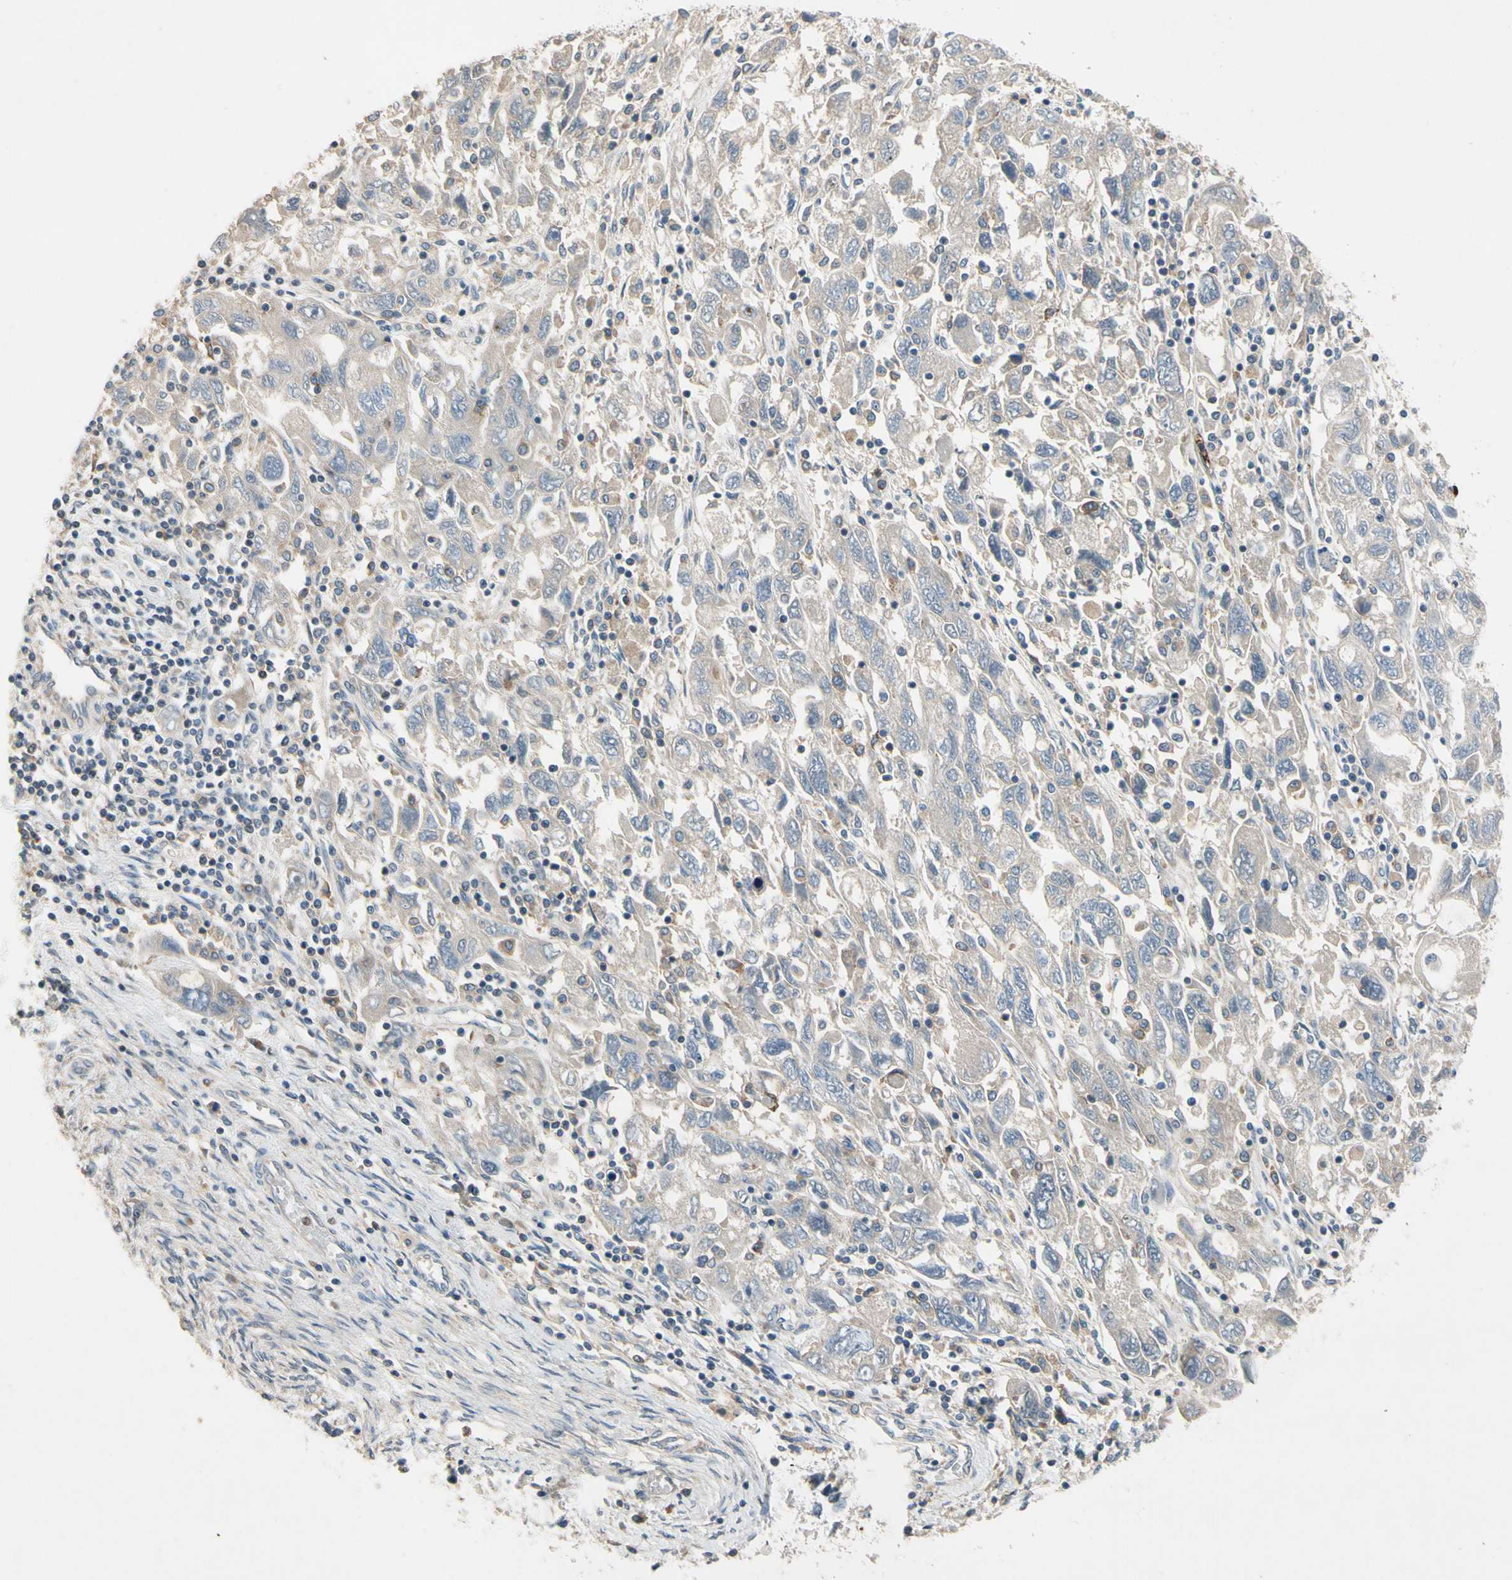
{"staining": {"intensity": "negative", "quantity": "none", "location": "none"}, "tissue": "ovarian cancer", "cell_type": "Tumor cells", "image_type": "cancer", "snomed": [{"axis": "morphology", "description": "Carcinoma, NOS"}, {"axis": "morphology", "description": "Cystadenocarcinoma, serous, NOS"}, {"axis": "topography", "description": "Ovary"}], "caption": "This is an IHC photomicrograph of ovarian cancer. There is no positivity in tumor cells.", "gene": "SIGLEC5", "patient": {"sex": "female", "age": 69}}